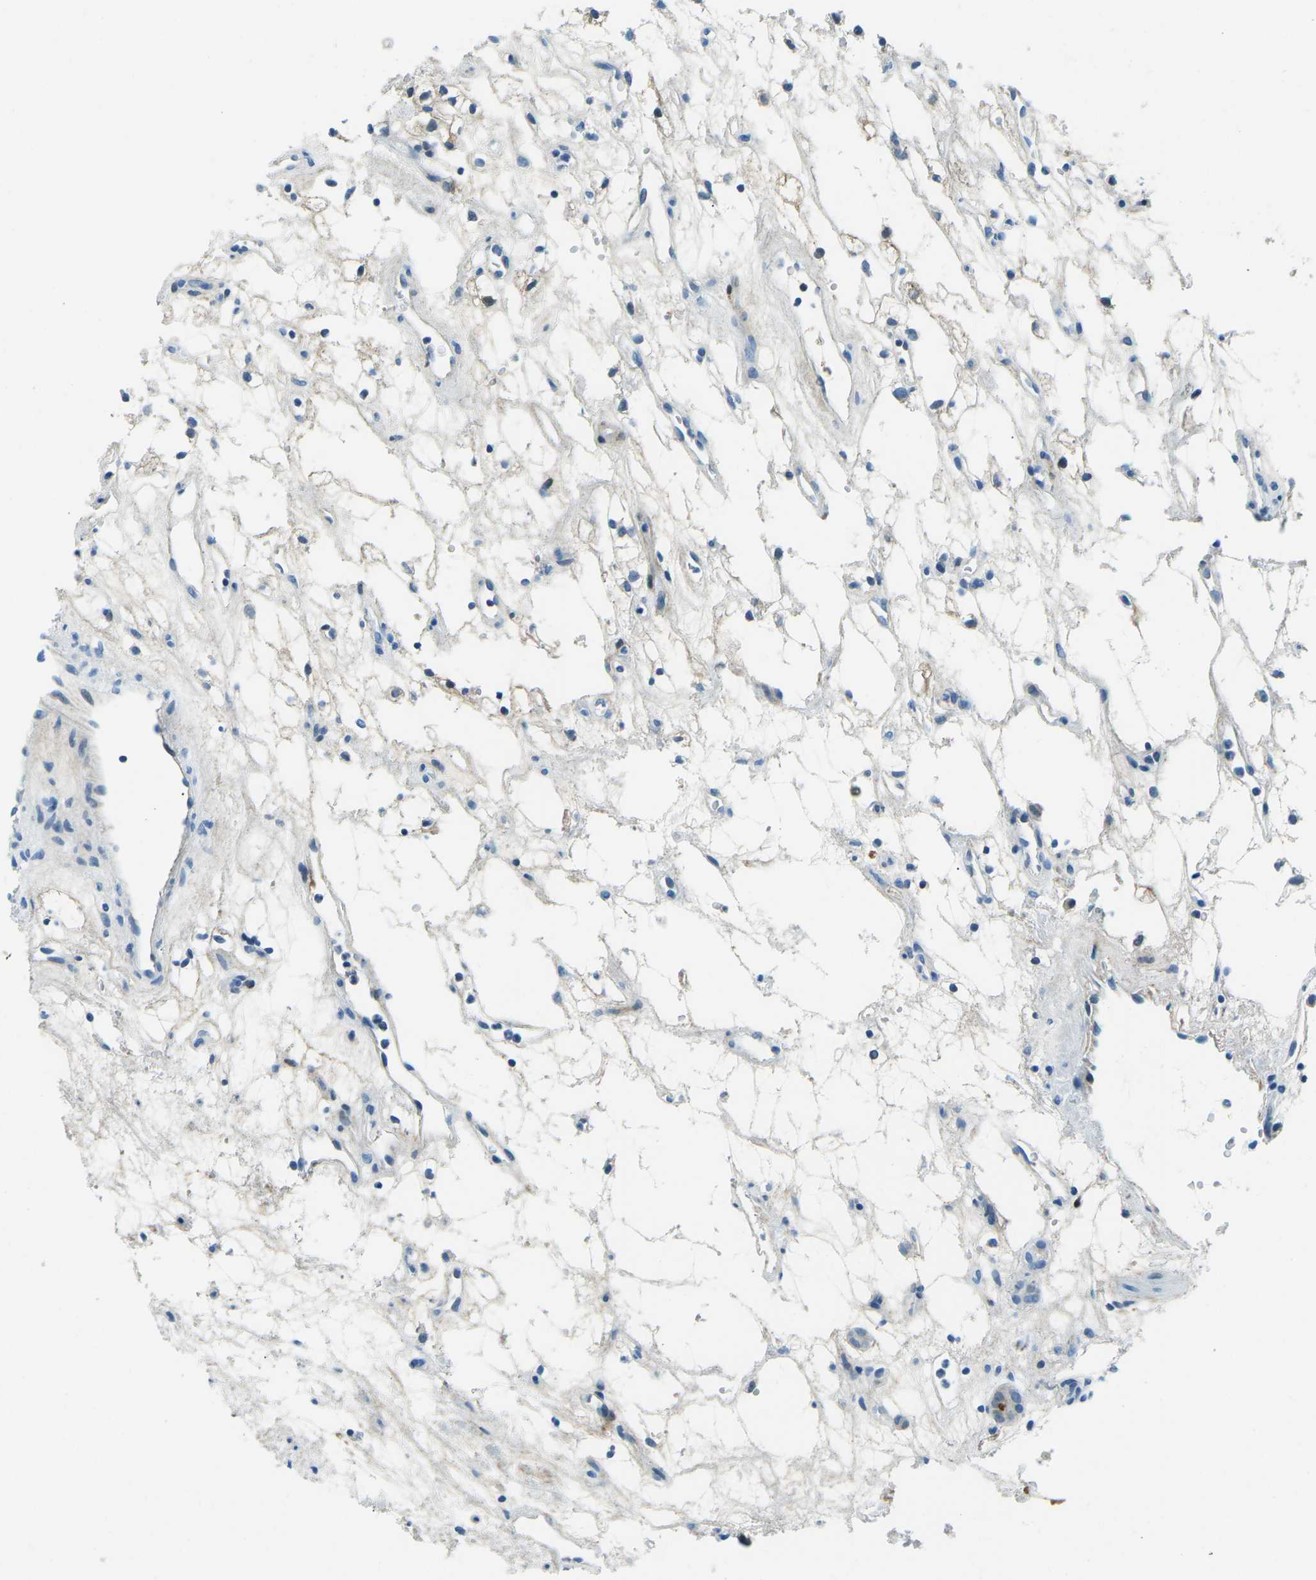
{"staining": {"intensity": "weak", "quantity": "<25%", "location": "cytoplasmic/membranous"}, "tissue": "renal cancer", "cell_type": "Tumor cells", "image_type": "cancer", "snomed": [{"axis": "morphology", "description": "Adenocarcinoma, NOS"}, {"axis": "topography", "description": "Kidney"}], "caption": "A micrograph of human renal cancer is negative for staining in tumor cells.", "gene": "CFB", "patient": {"sex": "female", "age": 60}}